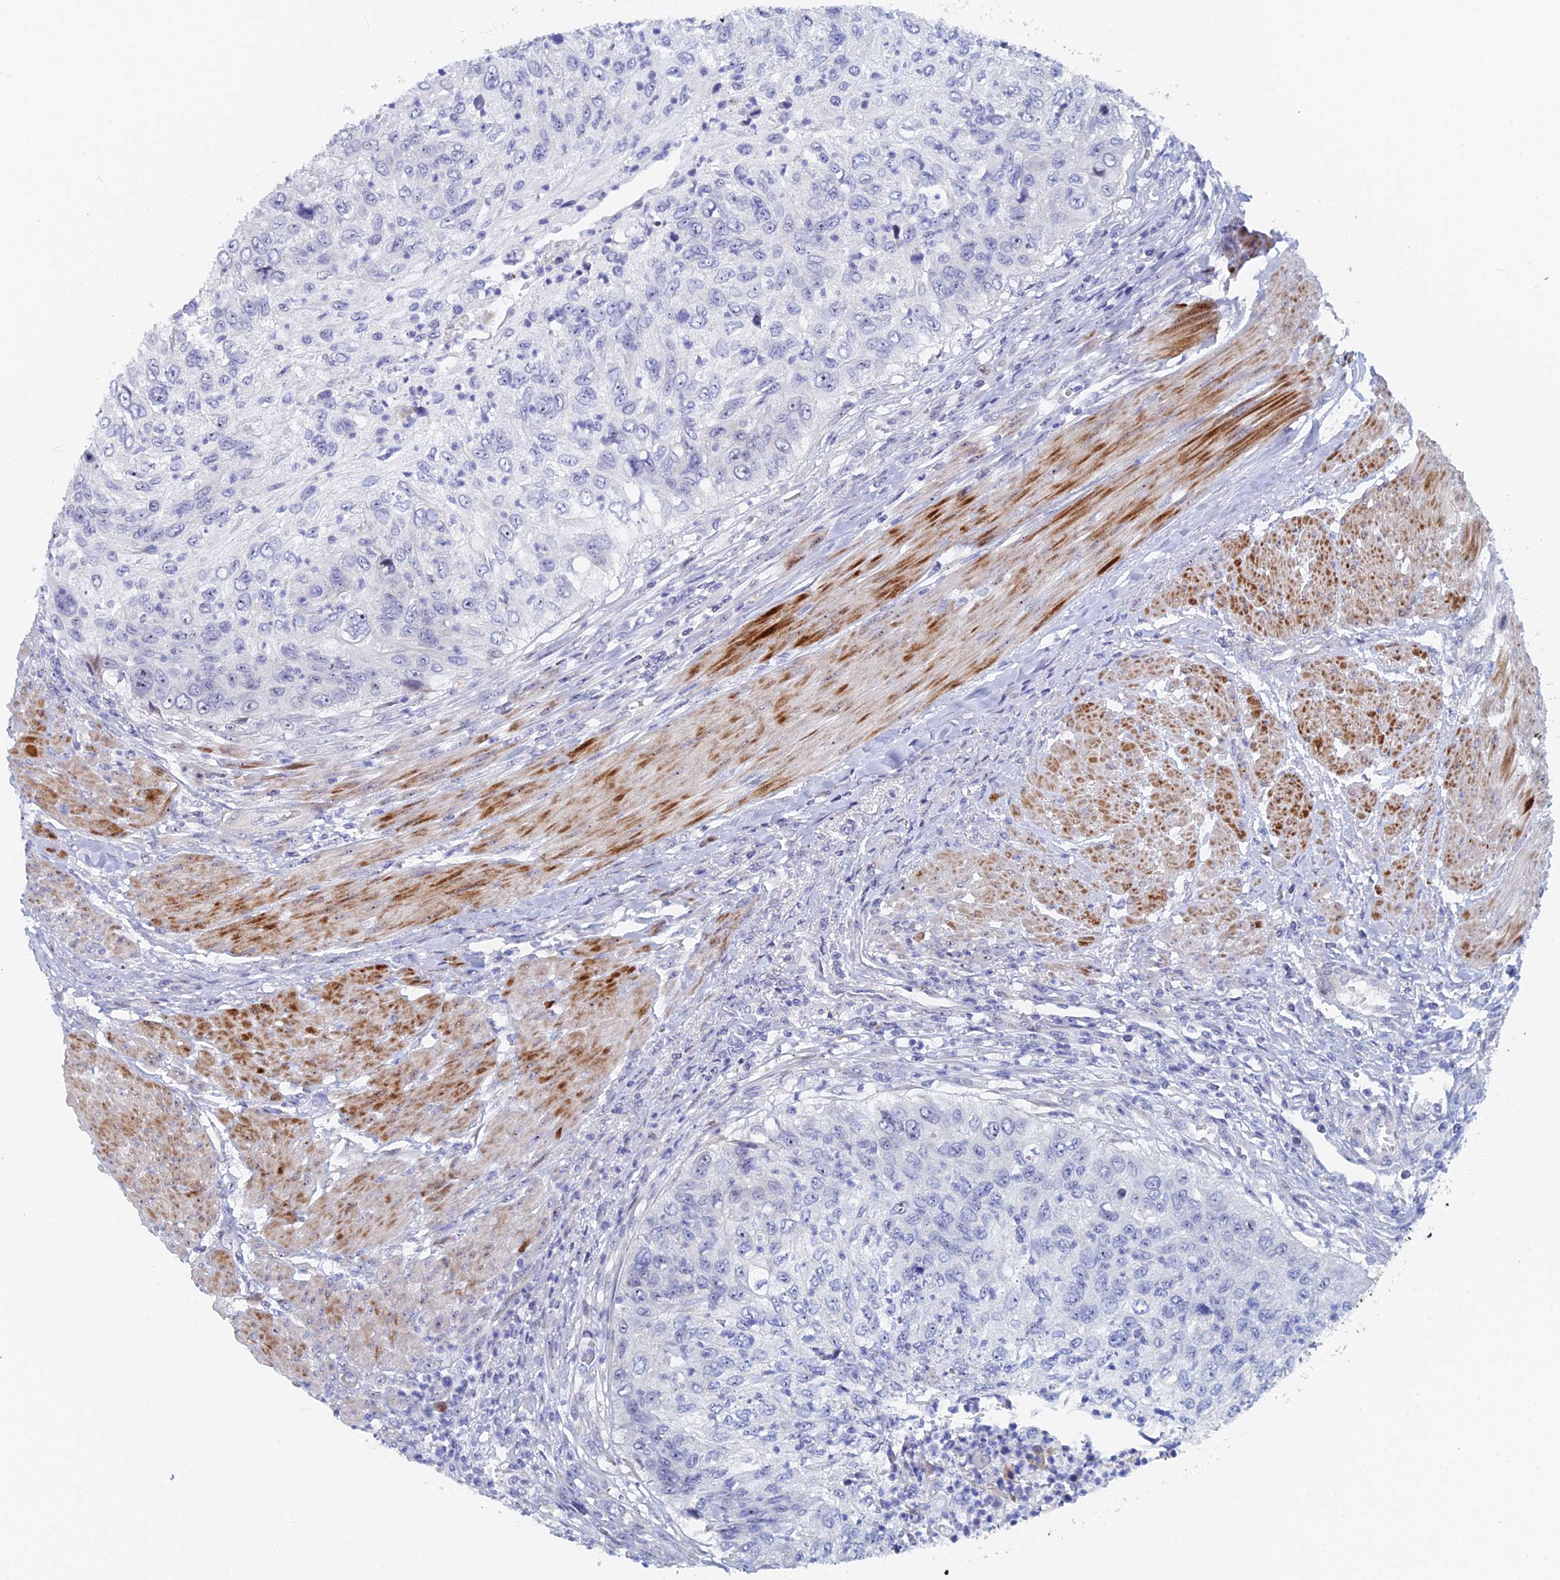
{"staining": {"intensity": "negative", "quantity": "none", "location": "none"}, "tissue": "urothelial cancer", "cell_type": "Tumor cells", "image_type": "cancer", "snomed": [{"axis": "morphology", "description": "Urothelial carcinoma, High grade"}, {"axis": "topography", "description": "Urinary bladder"}], "caption": "The image shows no staining of tumor cells in urothelial carcinoma (high-grade).", "gene": "DRGX", "patient": {"sex": "female", "age": 60}}